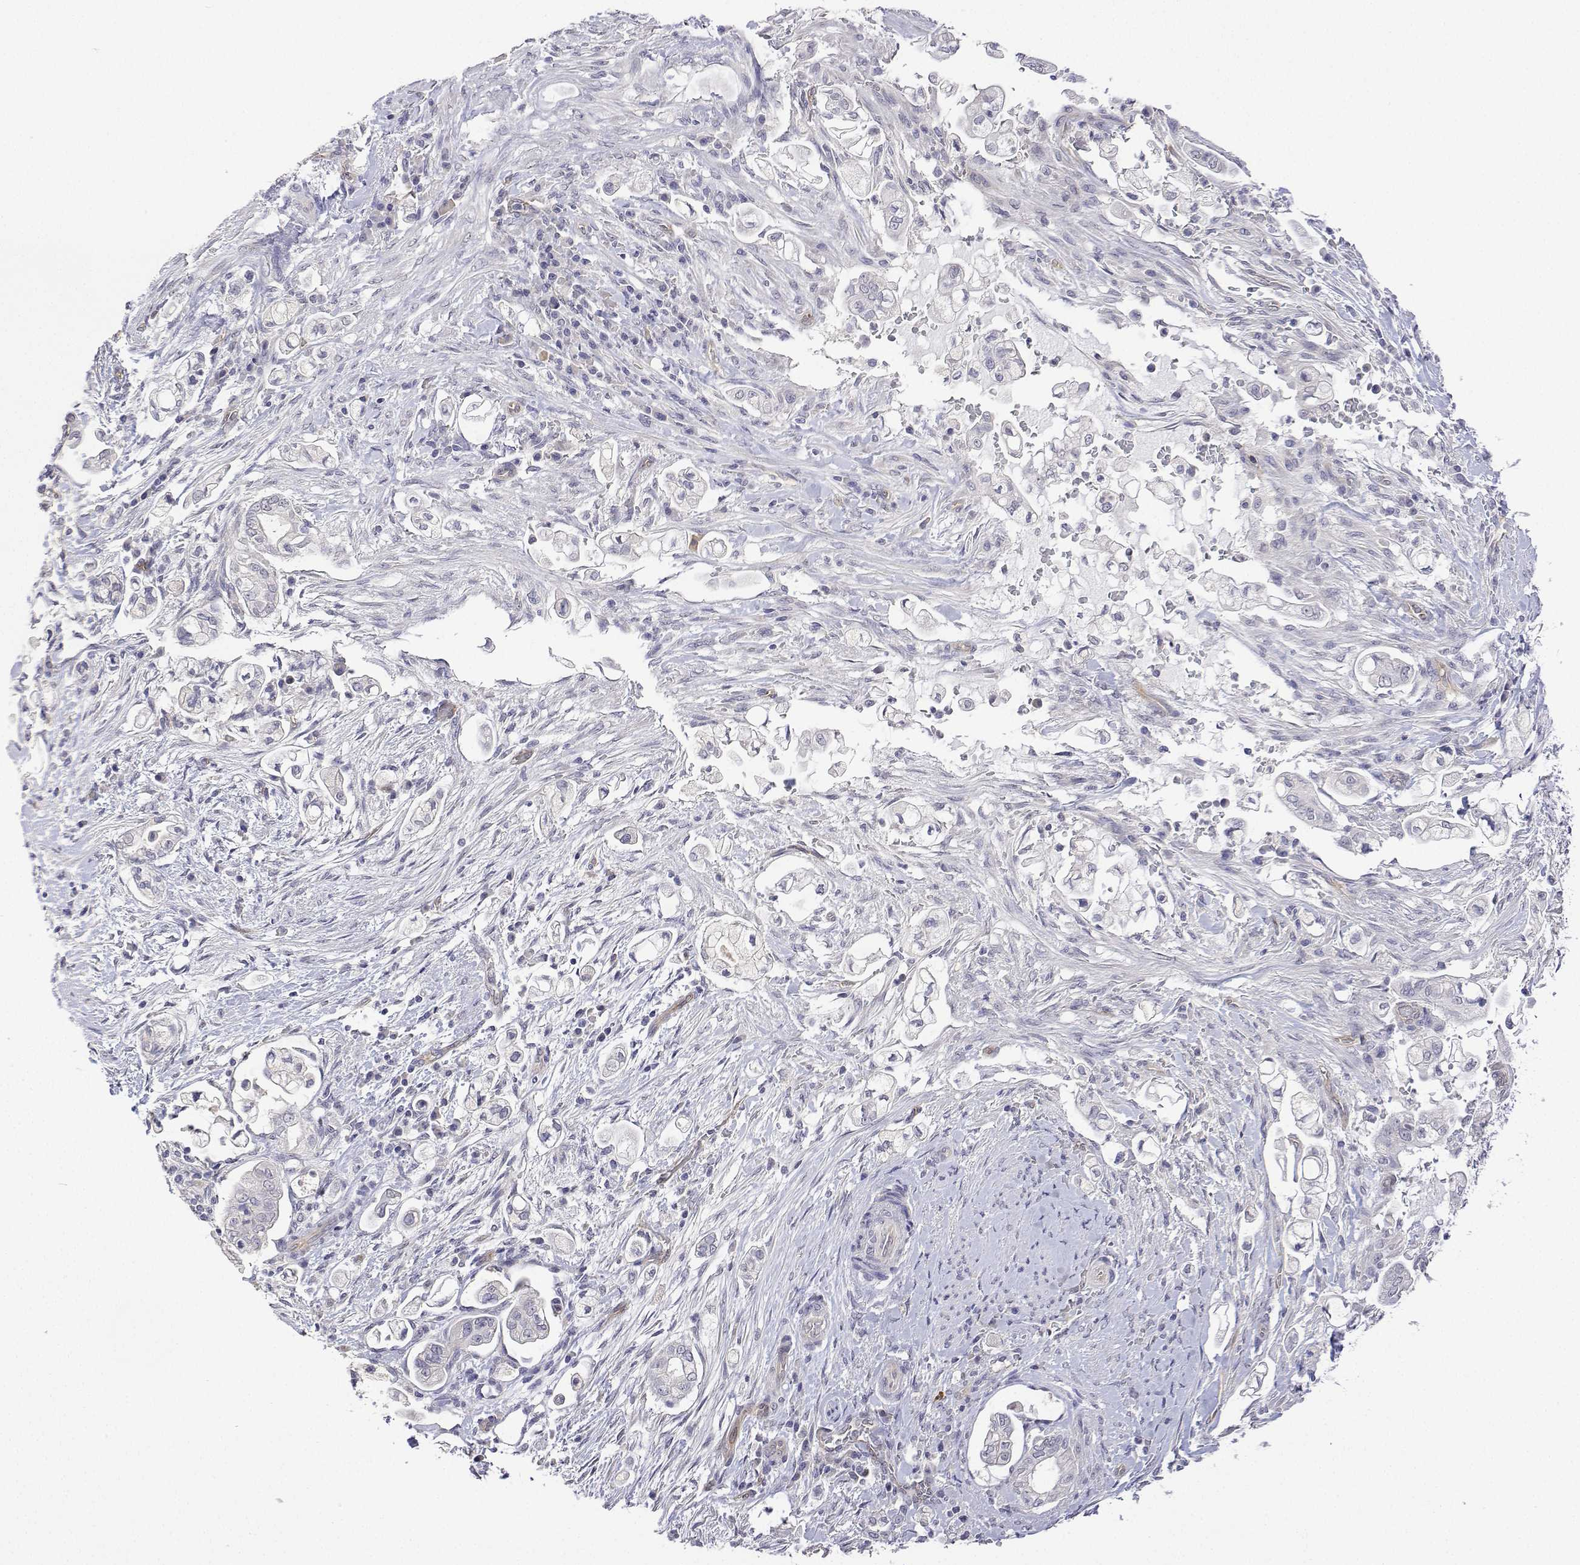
{"staining": {"intensity": "negative", "quantity": "none", "location": "none"}, "tissue": "pancreatic cancer", "cell_type": "Tumor cells", "image_type": "cancer", "snomed": [{"axis": "morphology", "description": "Adenocarcinoma, NOS"}, {"axis": "topography", "description": "Pancreas"}], "caption": "Immunohistochemistry (IHC) micrograph of human adenocarcinoma (pancreatic) stained for a protein (brown), which shows no expression in tumor cells.", "gene": "PLCB1", "patient": {"sex": "female", "age": 69}}